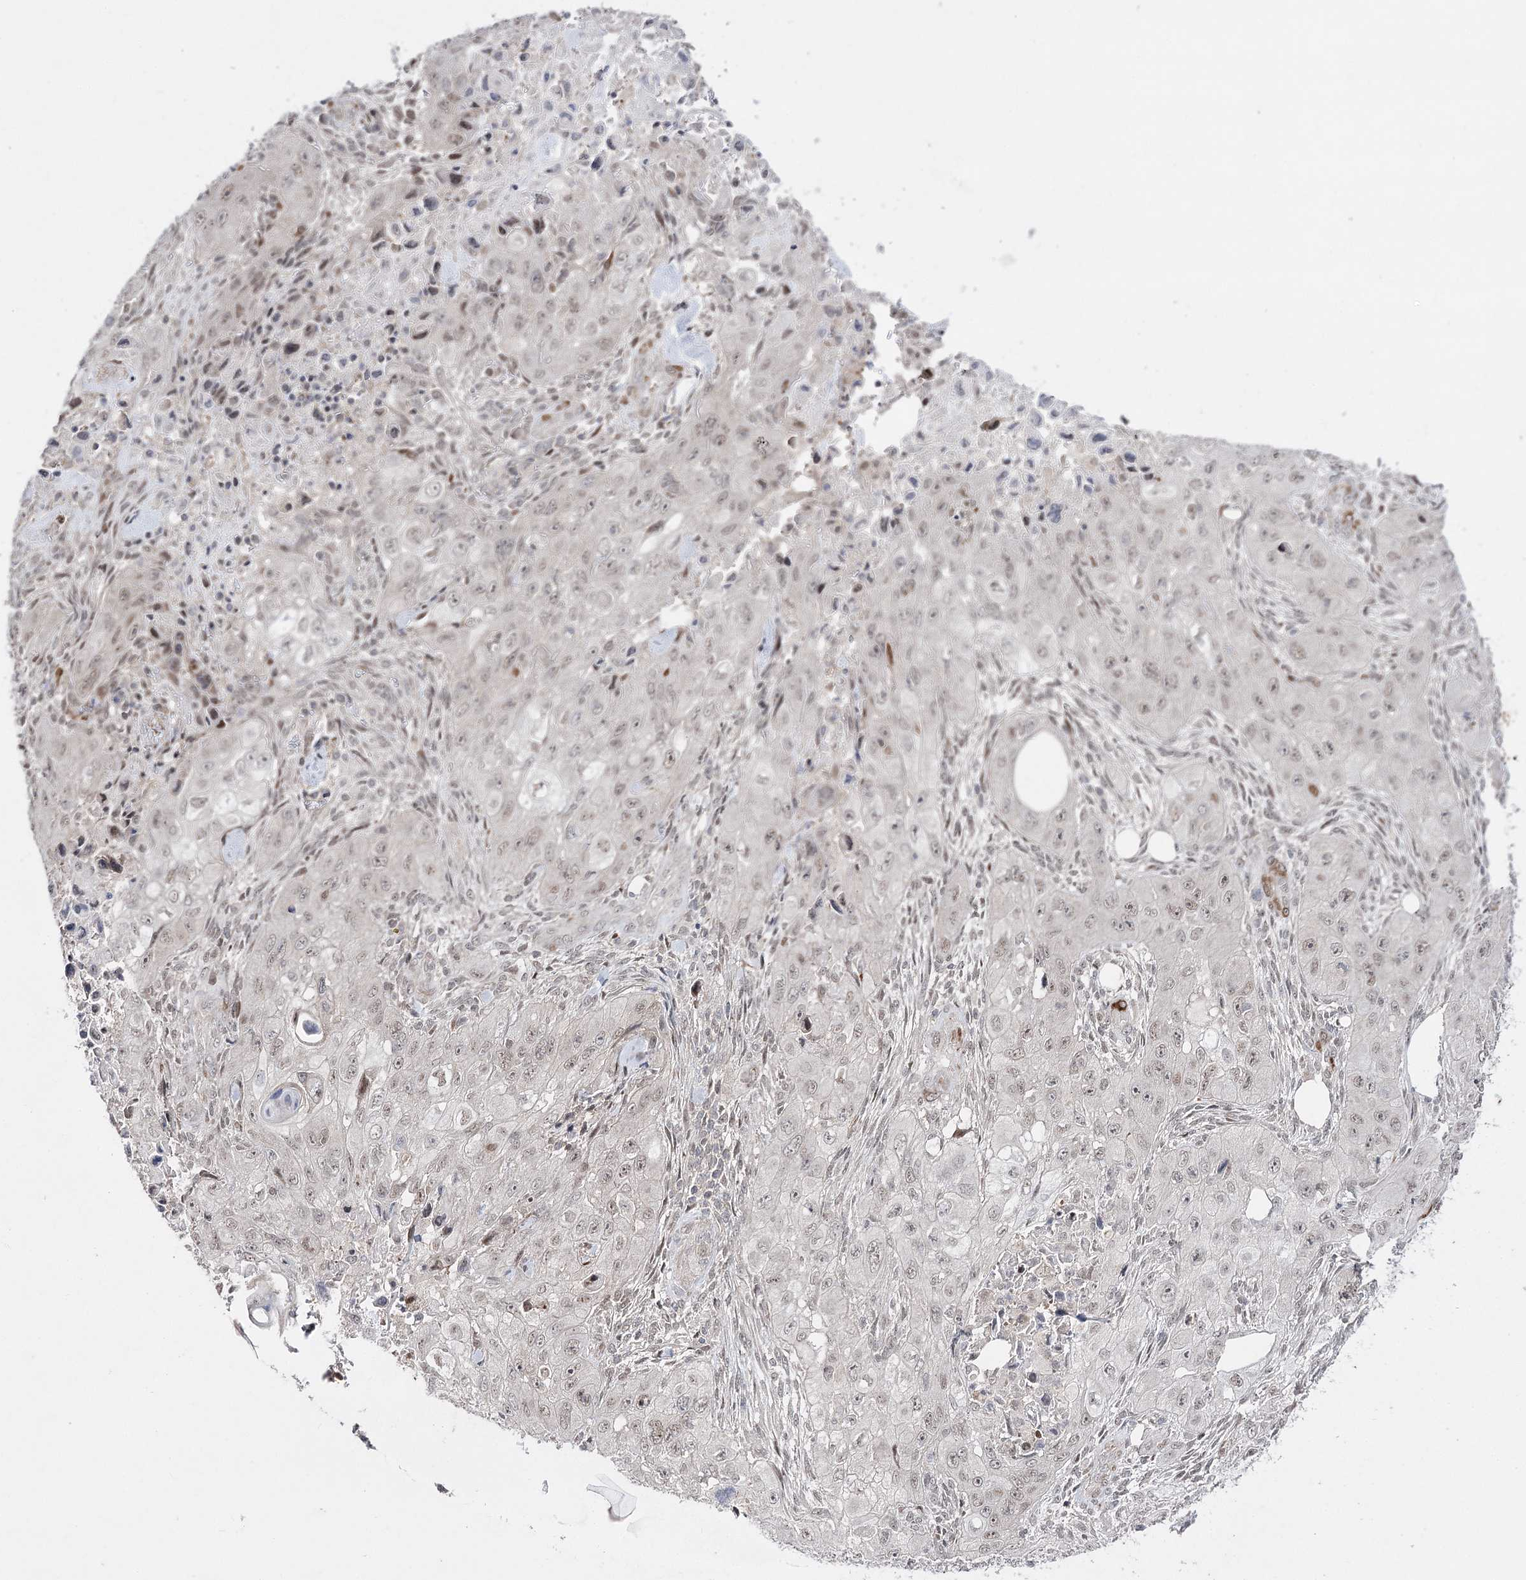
{"staining": {"intensity": "weak", "quantity": "<25%", "location": "nuclear"}, "tissue": "skin cancer", "cell_type": "Tumor cells", "image_type": "cancer", "snomed": [{"axis": "morphology", "description": "Squamous cell carcinoma, NOS"}, {"axis": "topography", "description": "Skin"}, {"axis": "topography", "description": "Subcutis"}], "caption": "Image shows no significant protein expression in tumor cells of skin cancer.", "gene": "HSD11B2", "patient": {"sex": "male", "age": 73}}